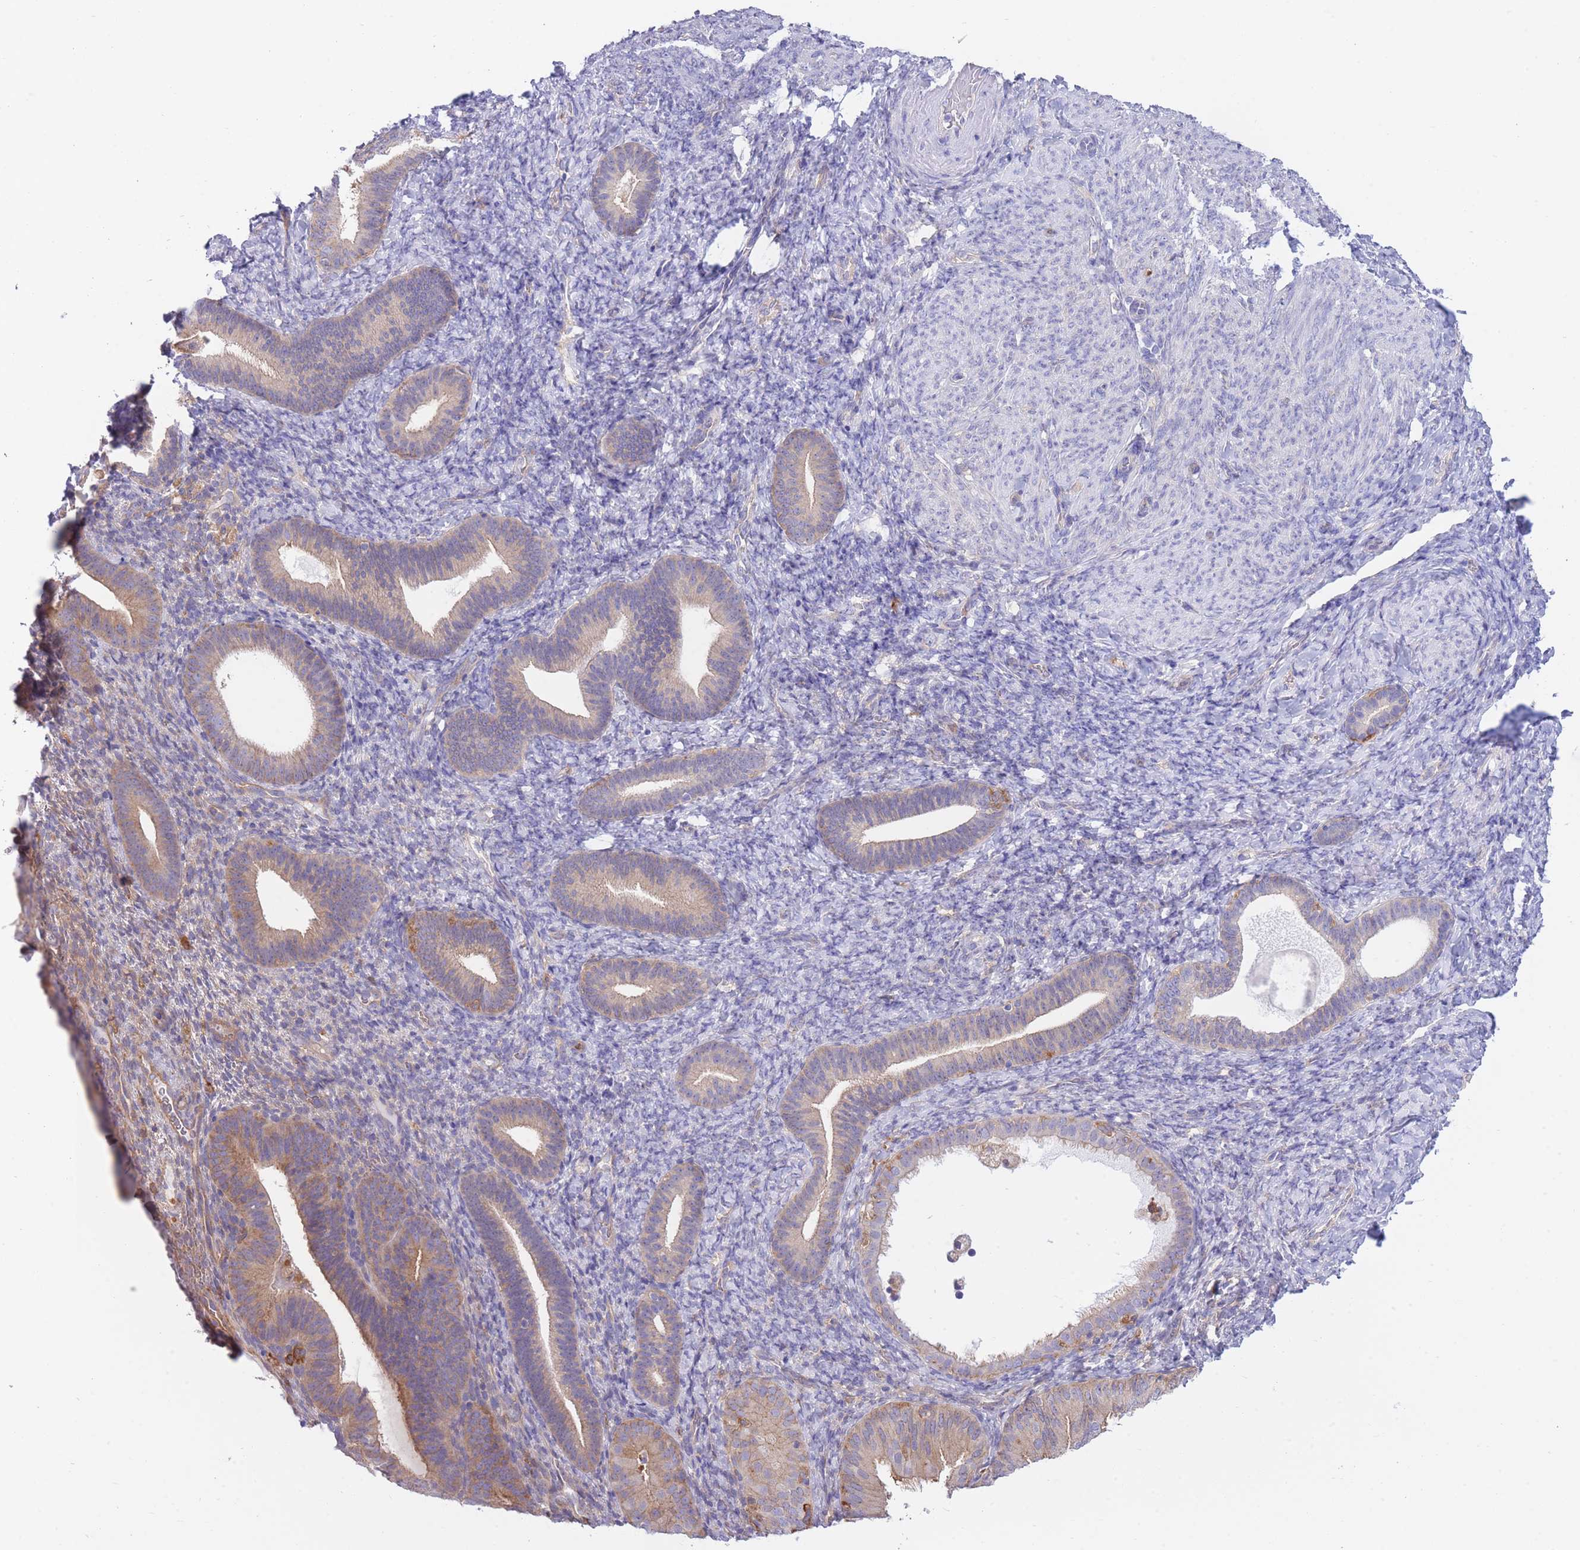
{"staining": {"intensity": "weak", "quantity": "25%-75%", "location": "cytoplasmic/membranous"}, "tissue": "endometrium", "cell_type": "Cells in endometrial stroma", "image_type": "normal", "snomed": [{"axis": "morphology", "description": "Normal tissue, NOS"}, {"axis": "topography", "description": "Endometrium"}], "caption": "DAB immunohistochemical staining of benign human endometrium exhibits weak cytoplasmic/membranous protein positivity in about 25%-75% of cells in endometrial stroma.", "gene": "NAMPT", "patient": {"sex": "female", "age": 65}}